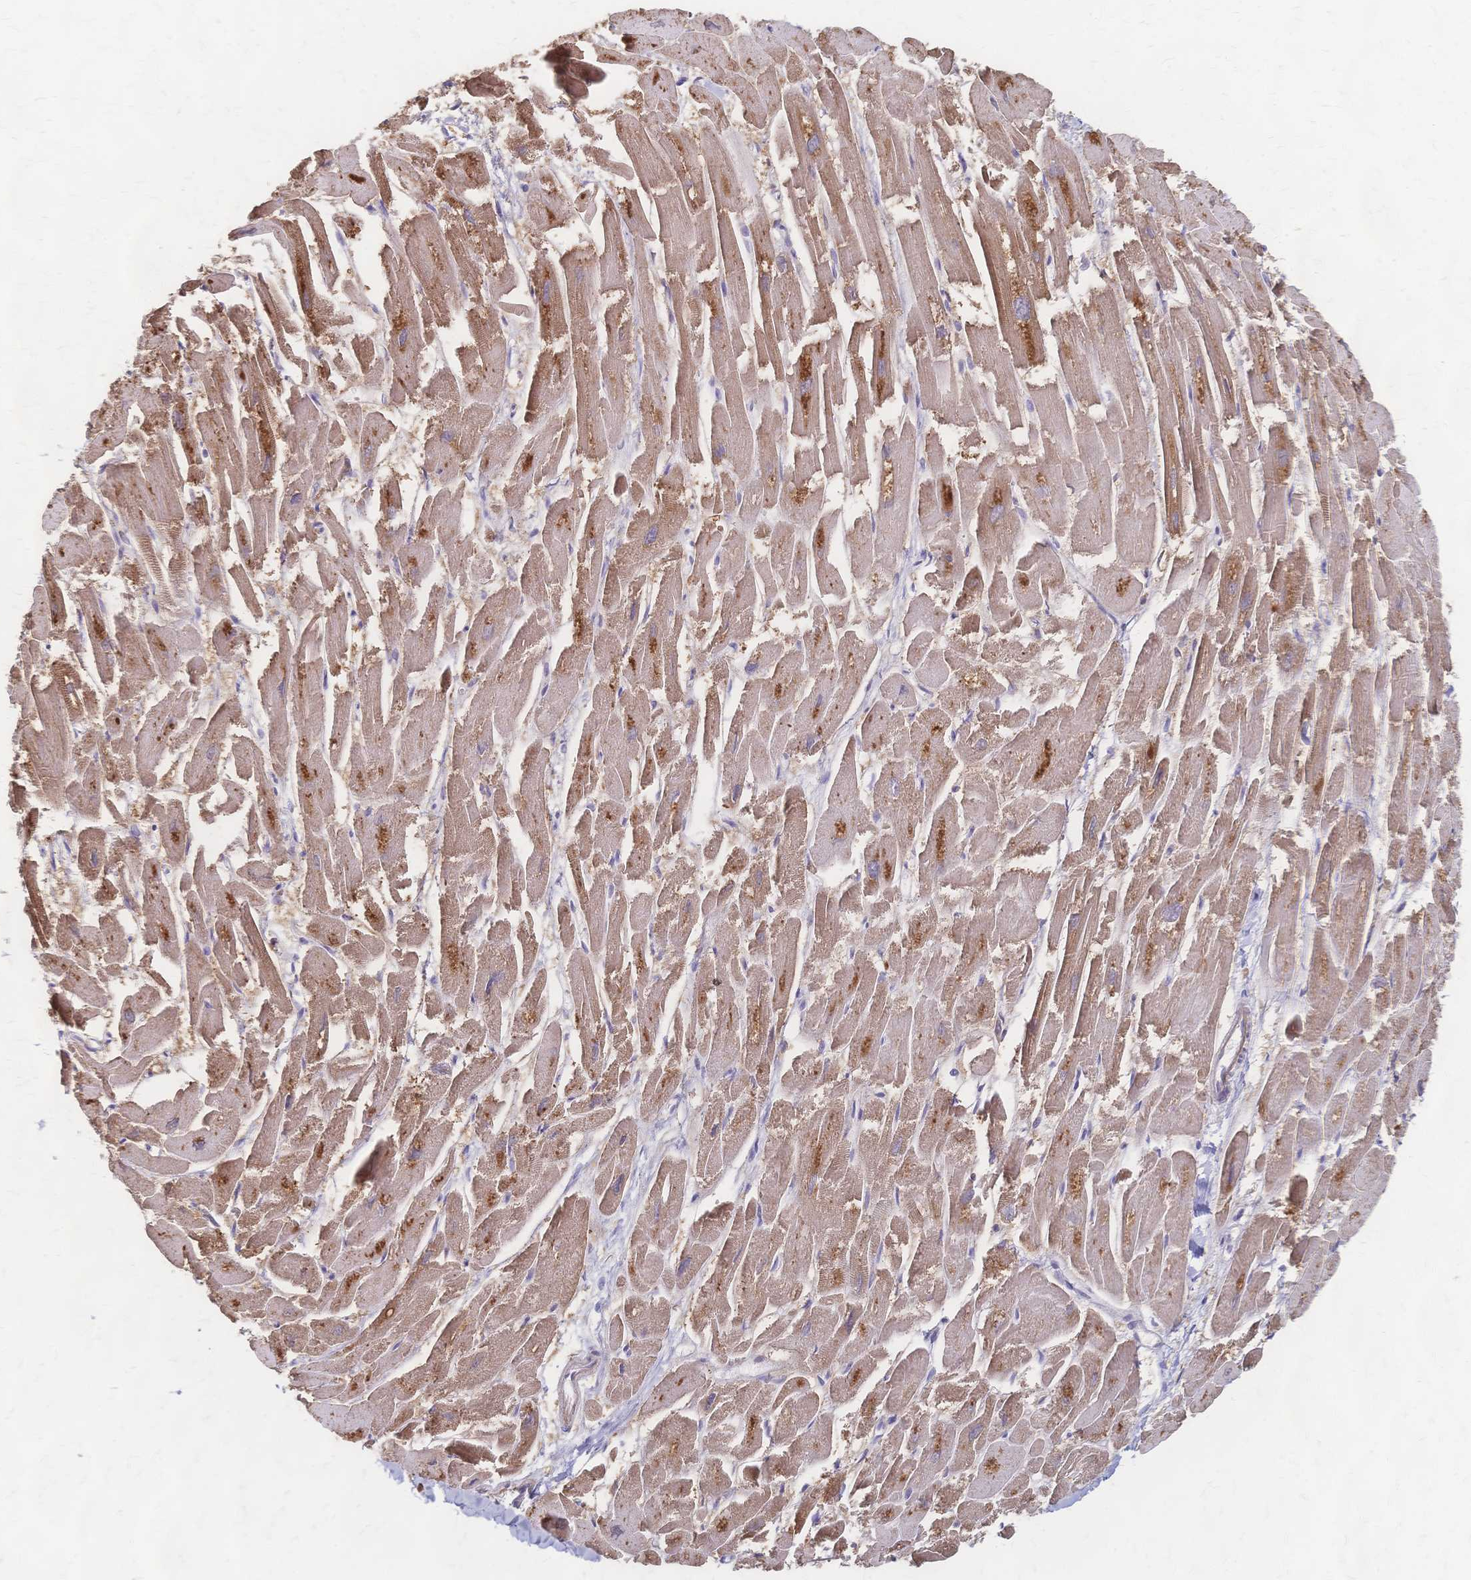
{"staining": {"intensity": "moderate", "quantity": ">75%", "location": "cytoplasmic/membranous"}, "tissue": "heart muscle", "cell_type": "Cardiomyocytes", "image_type": "normal", "snomed": [{"axis": "morphology", "description": "Normal tissue, NOS"}, {"axis": "topography", "description": "Heart"}], "caption": "Immunohistochemistry (IHC) staining of unremarkable heart muscle, which exhibits medium levels of moderate cytoplasmic/membranous staining in about >75% of cardiomyocytes indicating moderate cytoplasmic/membranous protein positivity. The staining was performed using DAB (3,3'-diaminobenzidine) (brown) for protein detection and nuclei were counterstained in hematoxylin (blue).", "gene": "CYB5A", "patient": {"sex": "male", "age": 54}}